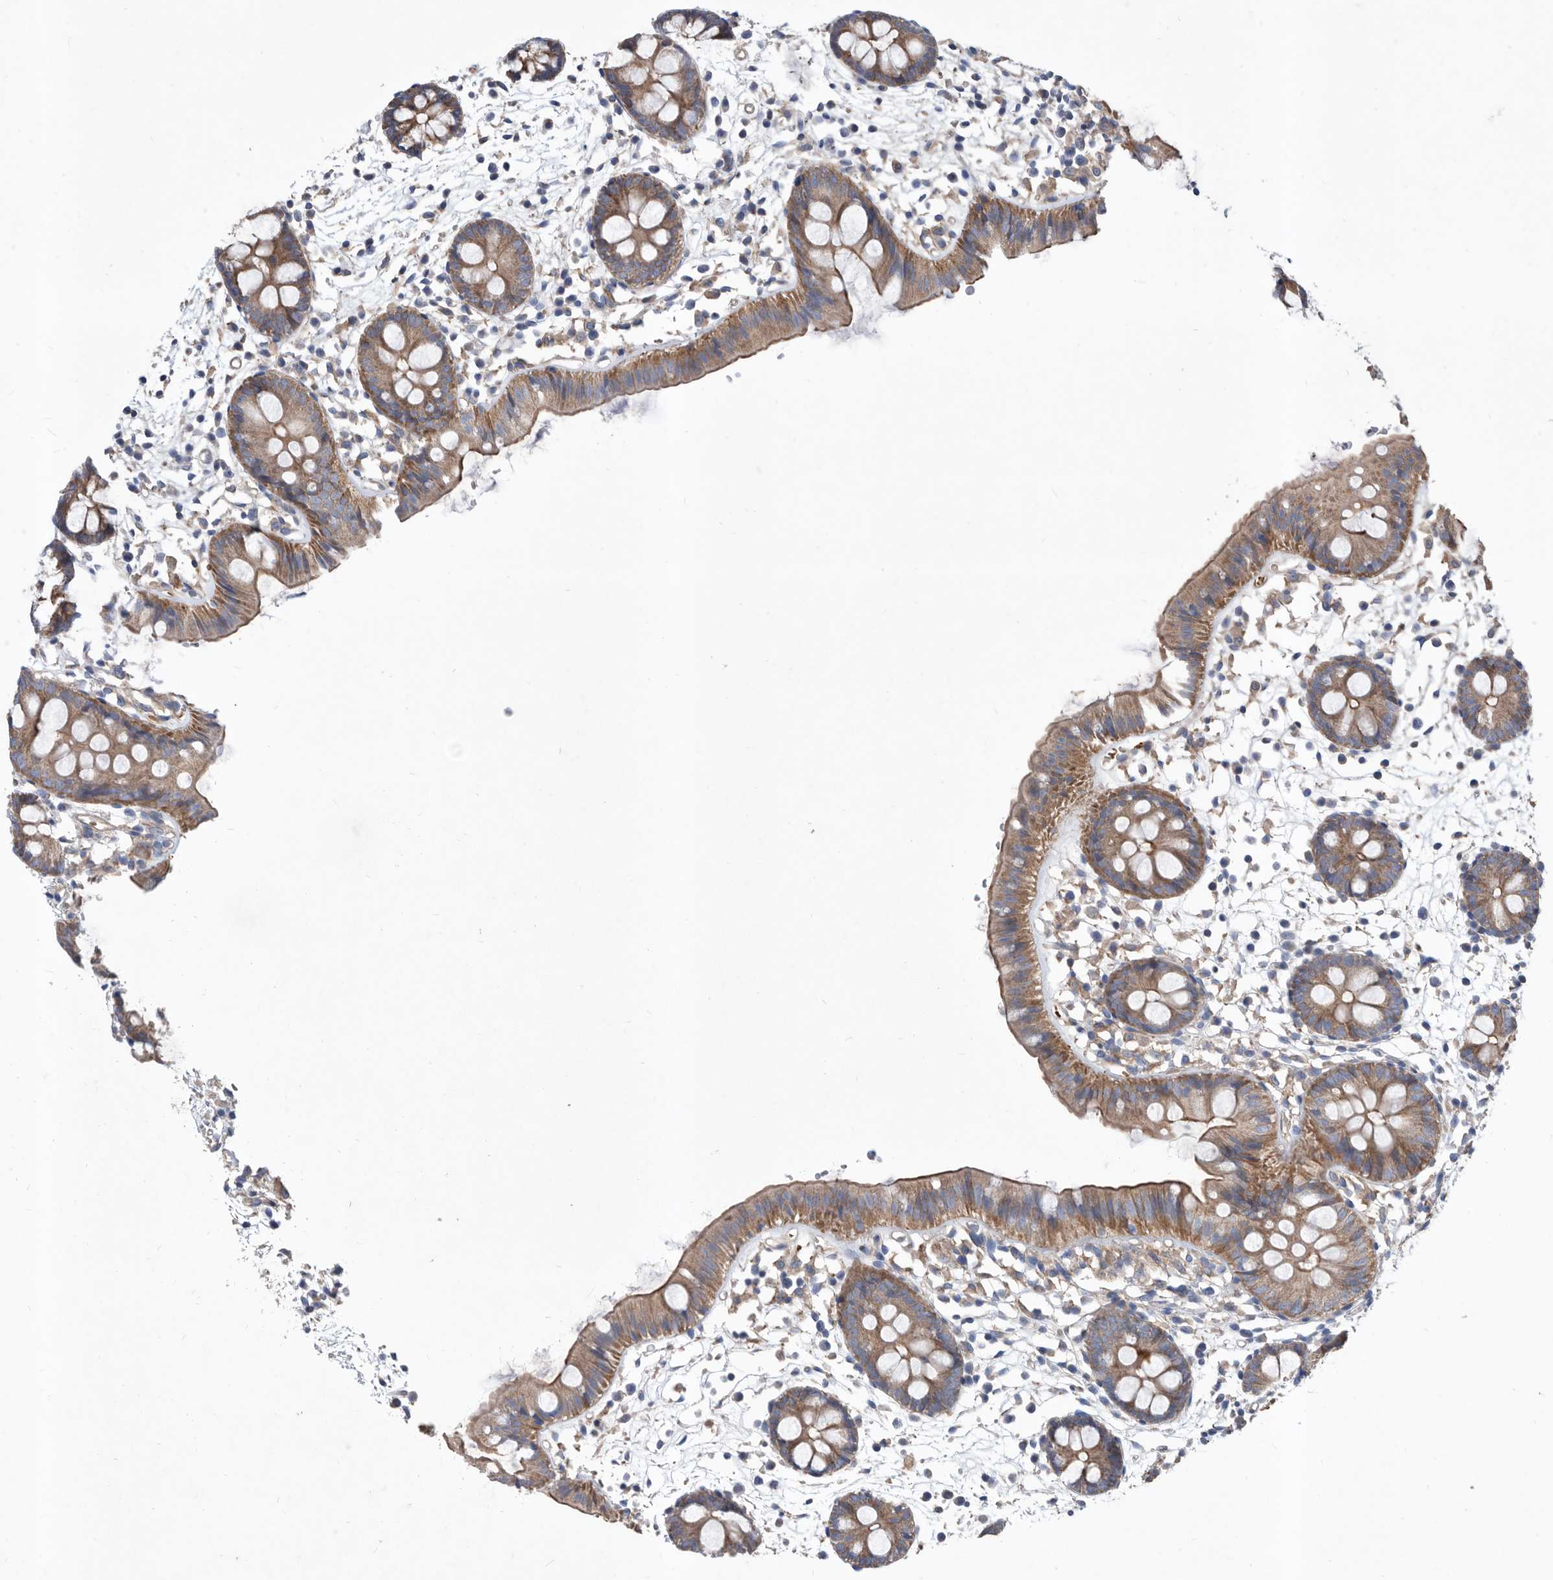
{"staining": {"intensity": "moderate", "quantity": ">75%", "location": "cytoplasmic/membranous"}, "tissue": "colon", "cell_type": "Endothelial cells", "image_type": "normal", "snomed": [{"axis": "morphology", "description": "Normal tissue, NOS"}, {"axis": "topography", "description": "Colon"}], "caption": "Protein expression analysis of benign human colon reveals moderate cytoplasmic/membranous staining in about >75% of endothelial cells.", "gene": "ATP13A3", "patient": {"sex": "male", "age": 56}}